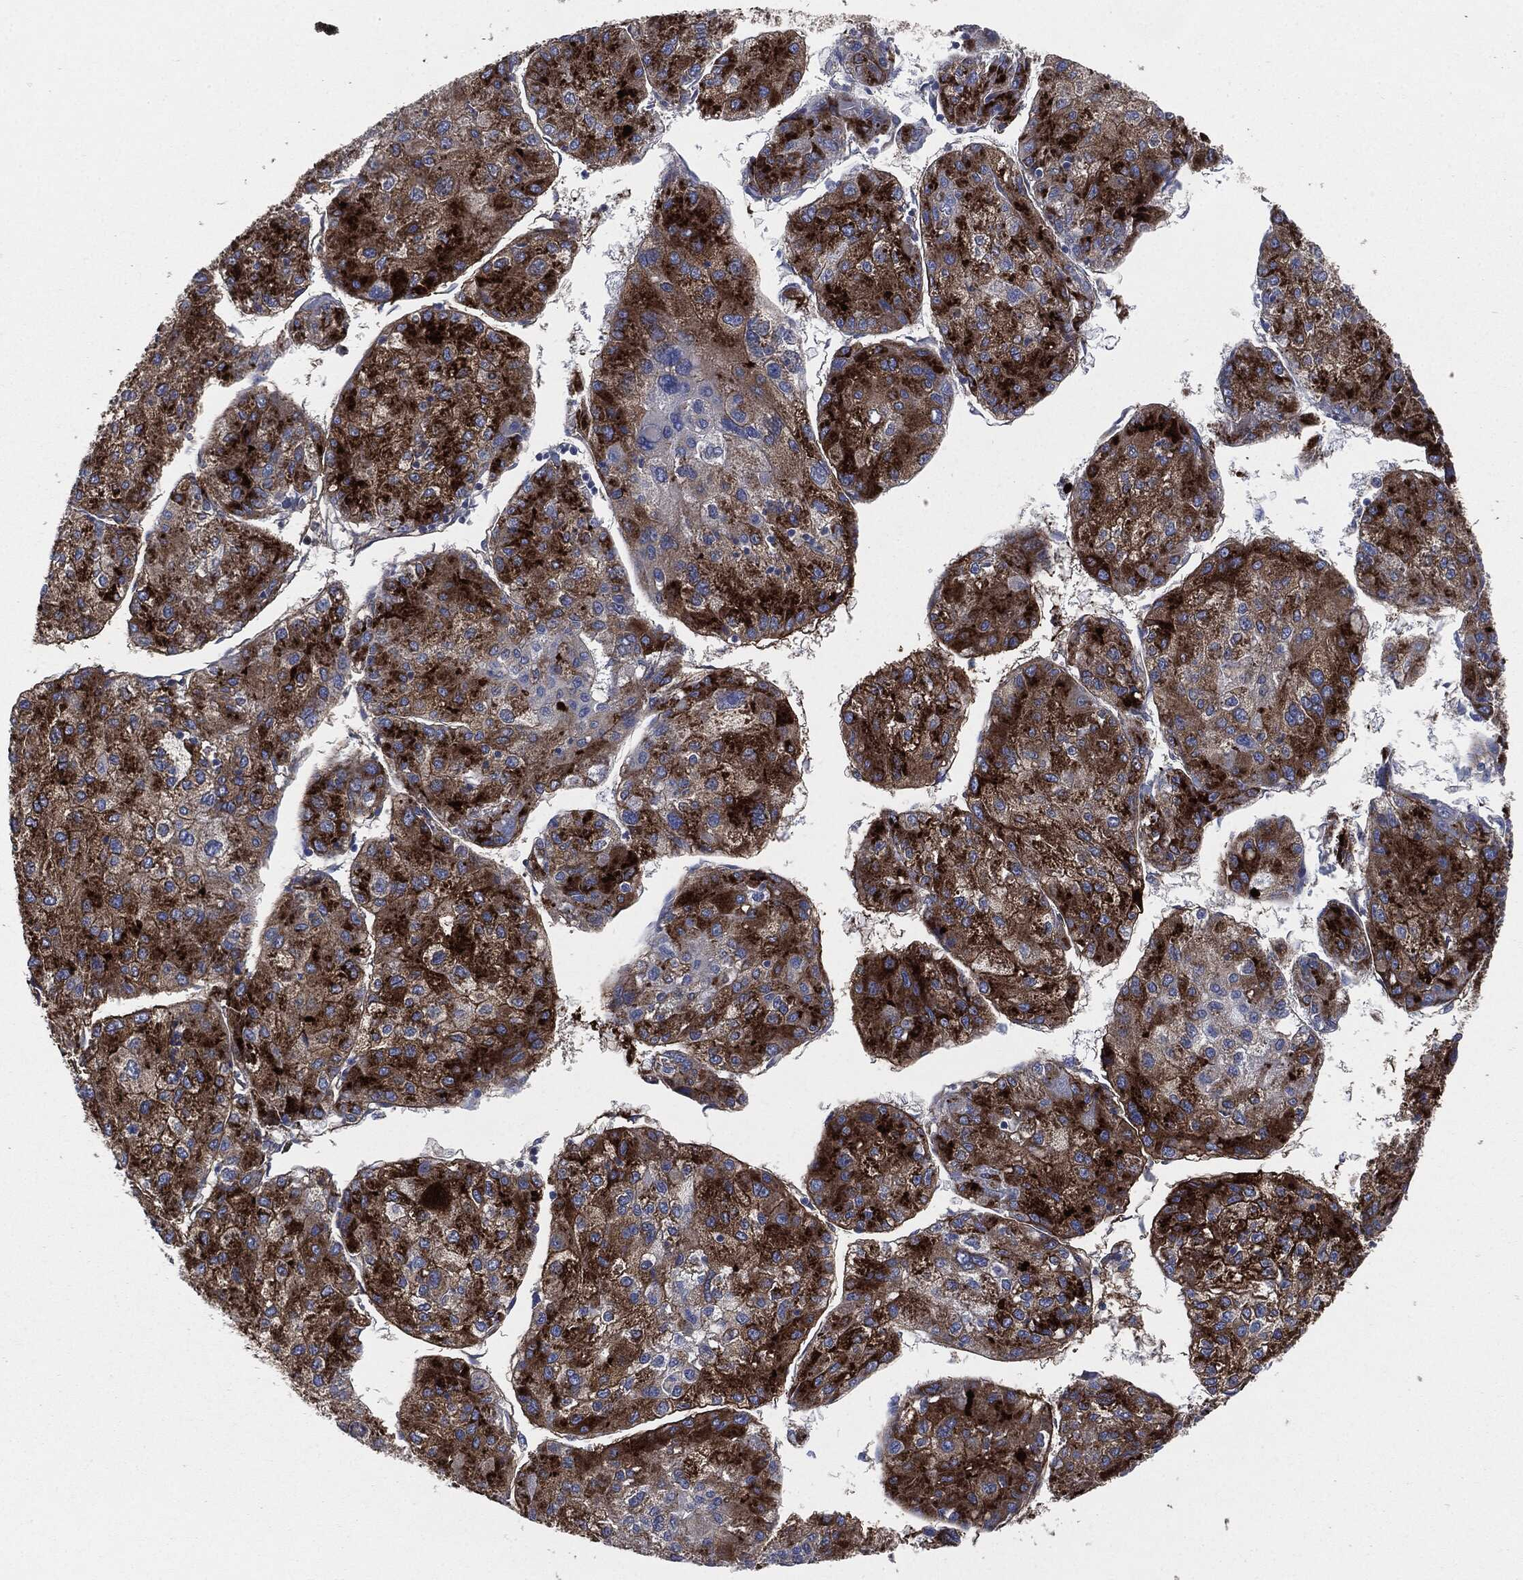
{"staining": {"intensity": "strong", "quantity": "25%-75%", "location": "cytoplasmic/membranous"}, "tissue": "liver cancer", "cell_type": "Tumor cells", "image_type": "cancer", "snomed": [{"axis": "morphology", "description": "Carcinoma, Hepatocellular, NOS"}, {"axis": "topography", "description": "Liver"}], "caption": "Immunohistochemistry (IHC) image of neoplastic tissue: human hepatocellular carcinoma (liver) stained using immunohistochemistry (IHC) reveals high levels of strong protein expression localized specifically in the cytoplasmic/membranous of tumor cells, appearing as a cytoplasmic/membranous brown color.", "gene": "APOB", "patient": {"sex": "male", "age": 43}}